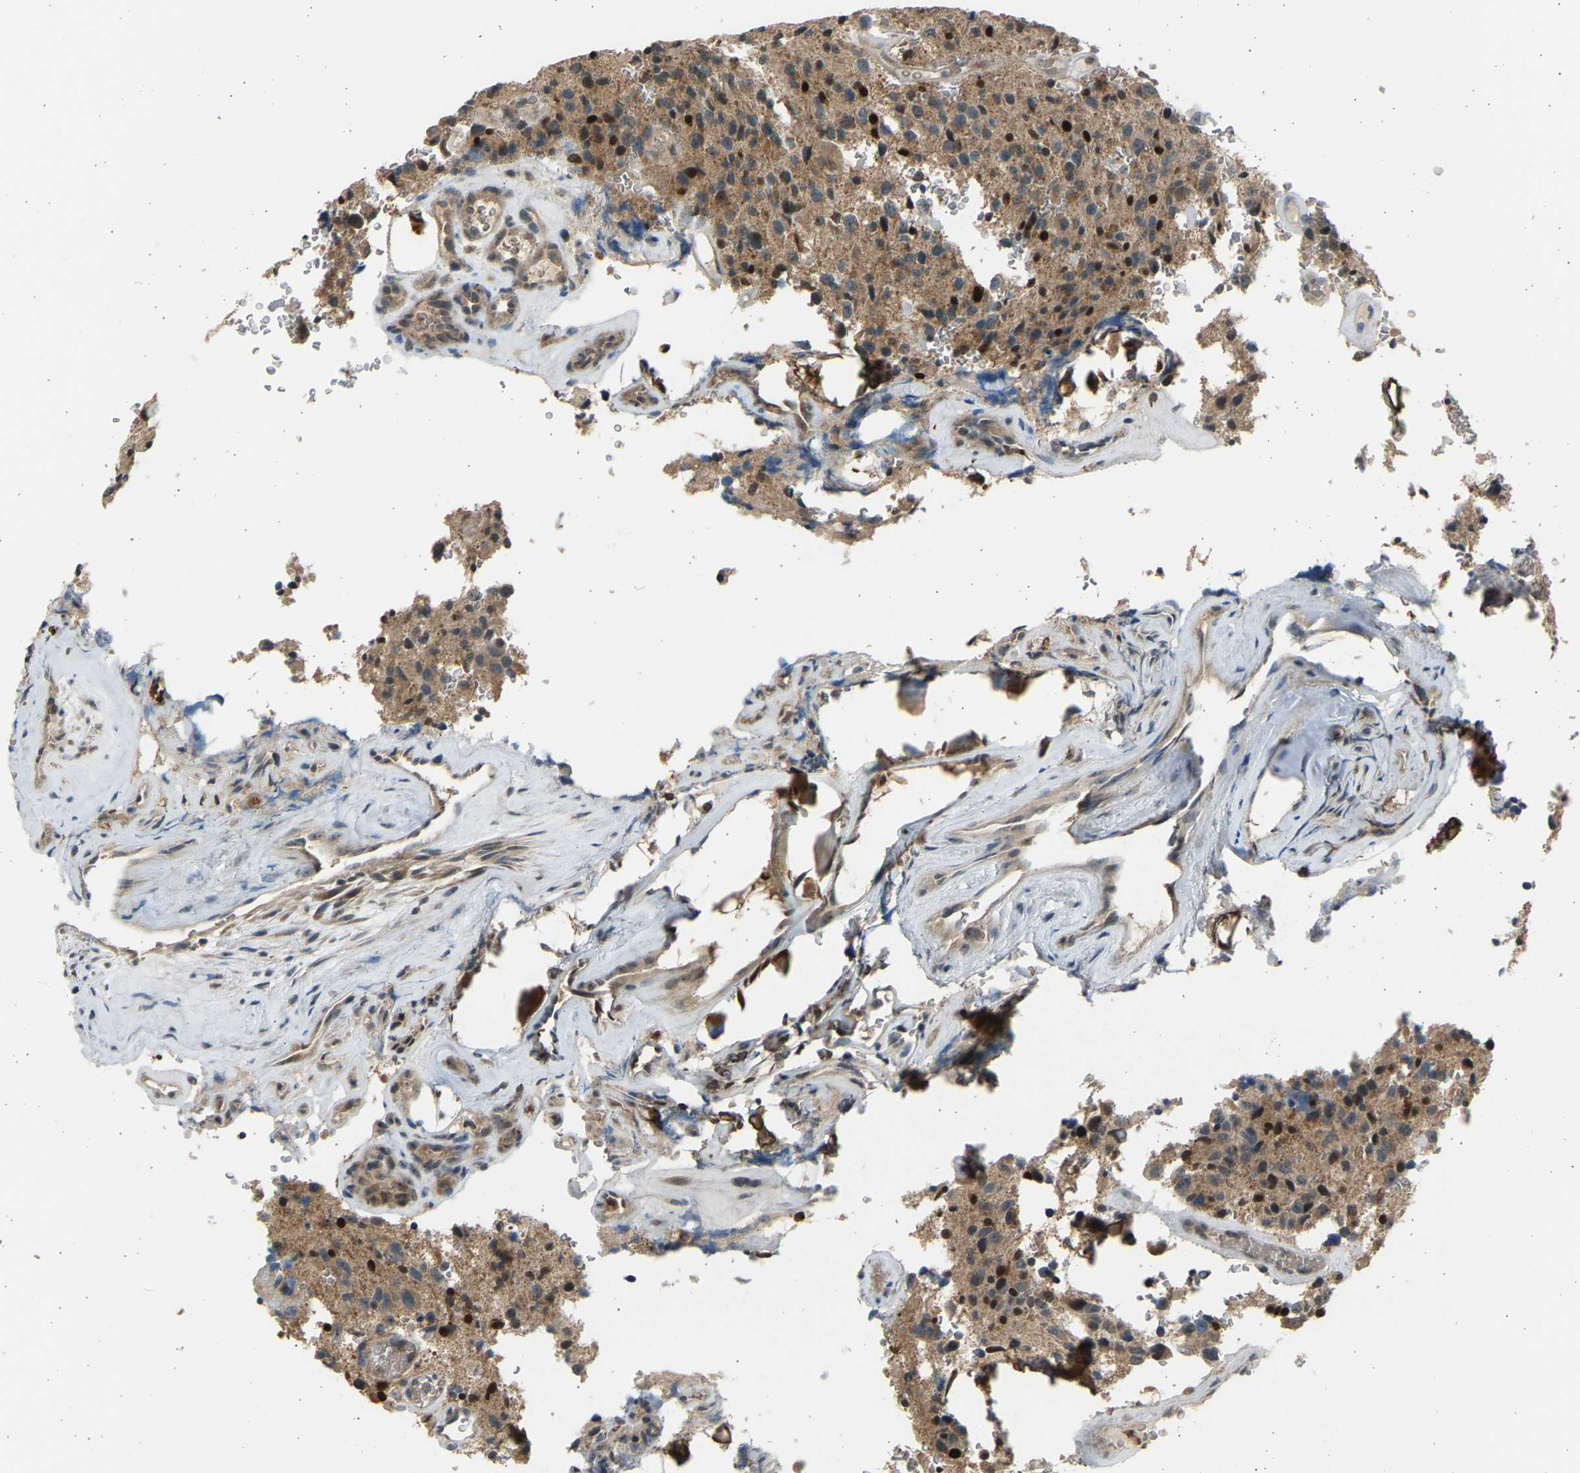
{"staining": {"intensity": "moderate", "quantity": "25%-75%", "location": "cytoplasmic/membranous,nuclear"}, "tissue": "glioma", "cell_type": "Tumor cells", "image_type": "cancer", "snomed": [{"axis": "morphology", "description": "Glioma, malignant, Low grade"}, {"axis": "topography", "description": "Brain"}], "caption": "IHC of malignant low-grade glioma displays medium levels of moderate cytoplasmic/membranous and nuclear positivity in about 25%-75% of tumor cells.", "gene": "BIRC2", "patient": {"sex": "male", "age": 58}}